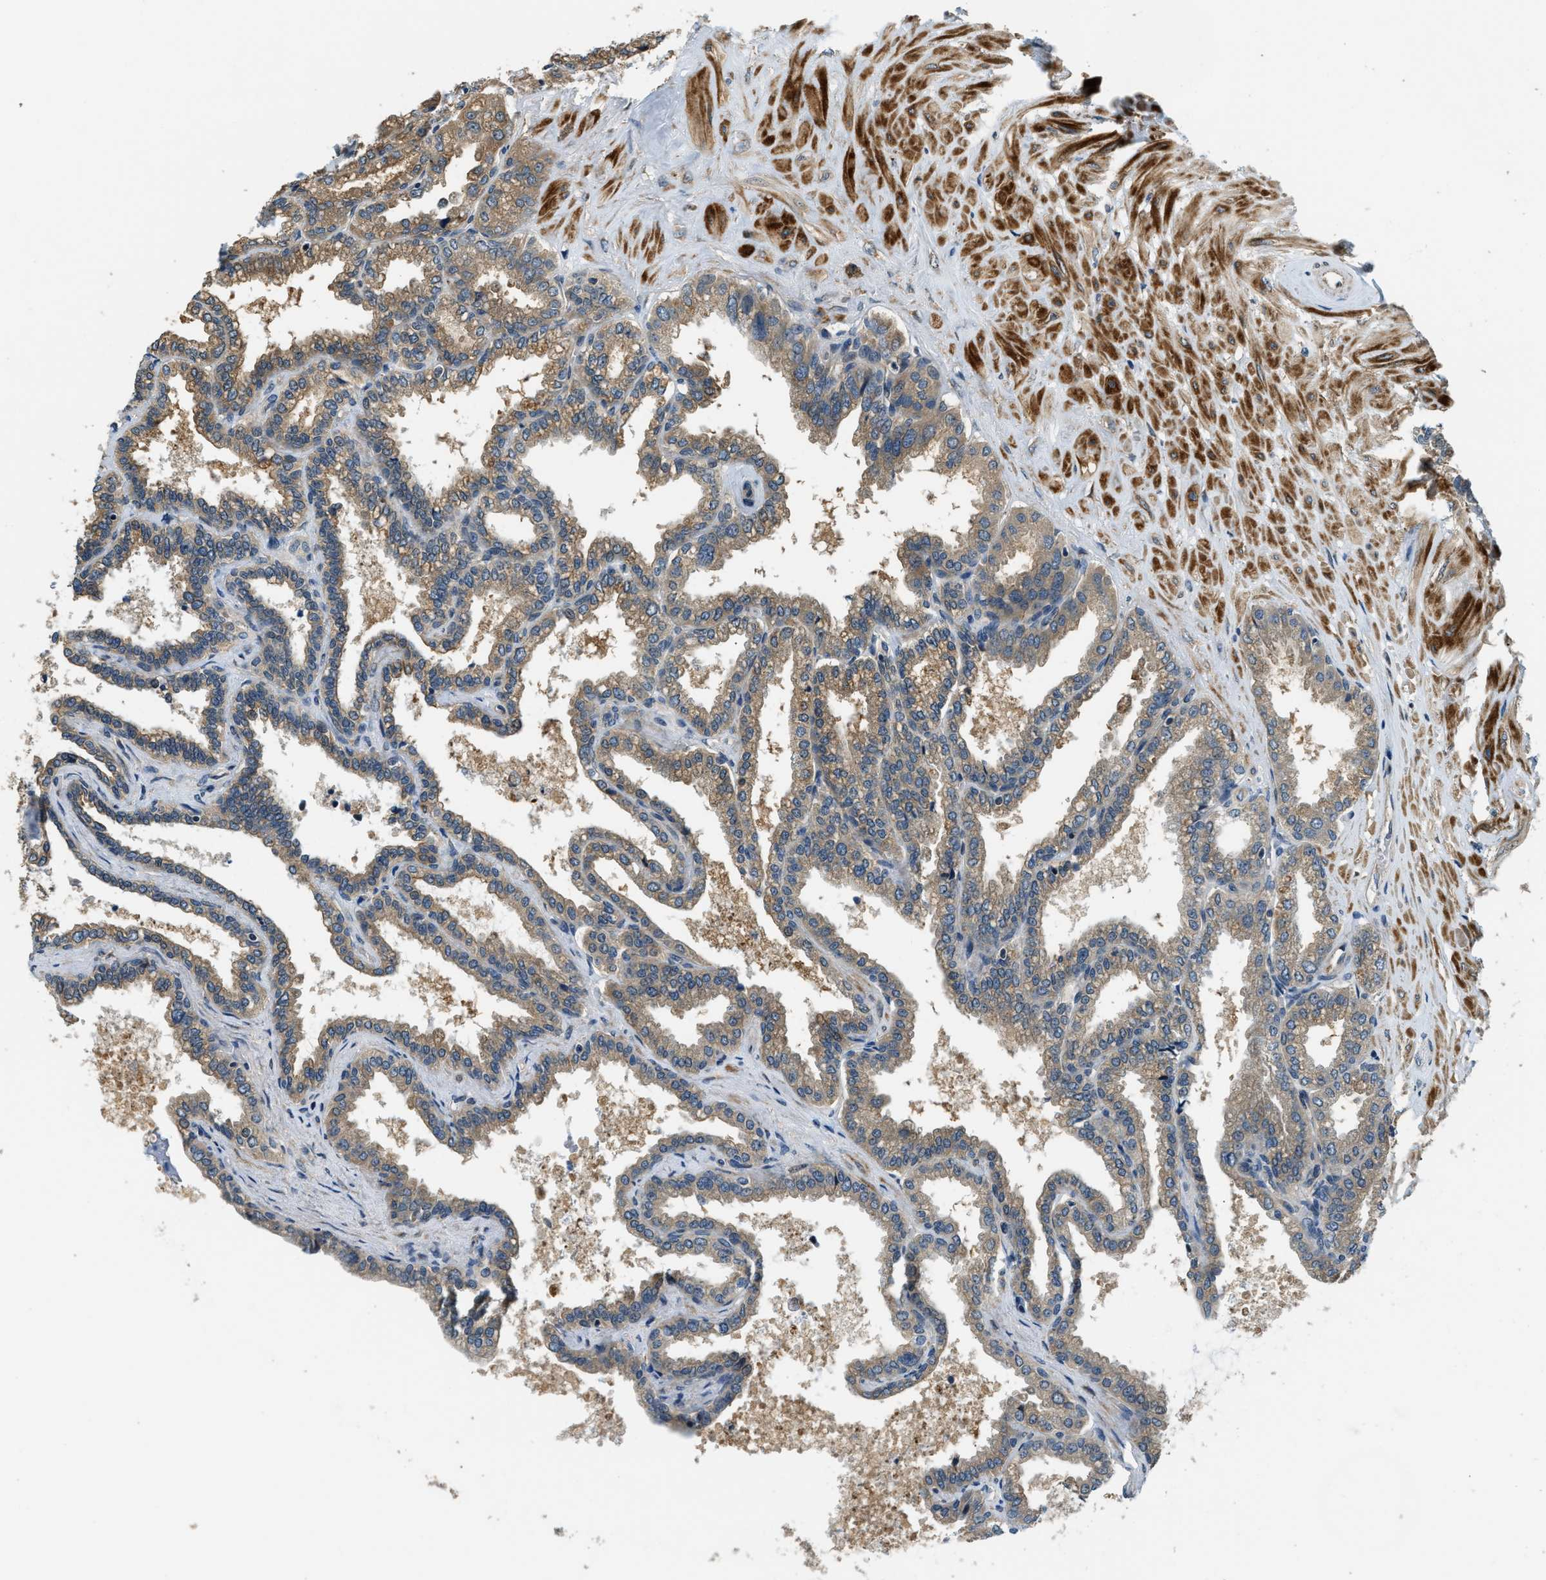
{"staining": {"intensity": "moderate", "quantity": ">75%", "location": "cytoplasmic/membranous"}, "tissue": "seminal vesicle", "cell_type": "Glandular cells", "image_type": "normal", "snomed": [{"axis": "morphology", "description": "Normal tissue, NOS"}, {"axis": "topography", "description": "Seminal veicle"}], "caption": "This histopathology image displays immunohistochemistry staining of unremarkable human seminal vesicle, with medium moderate cytoplasmic/membranous staining in about >75% of glandular cells.", "gene": "ALOX12", "patient": {"sex": "male", "age": 46}}